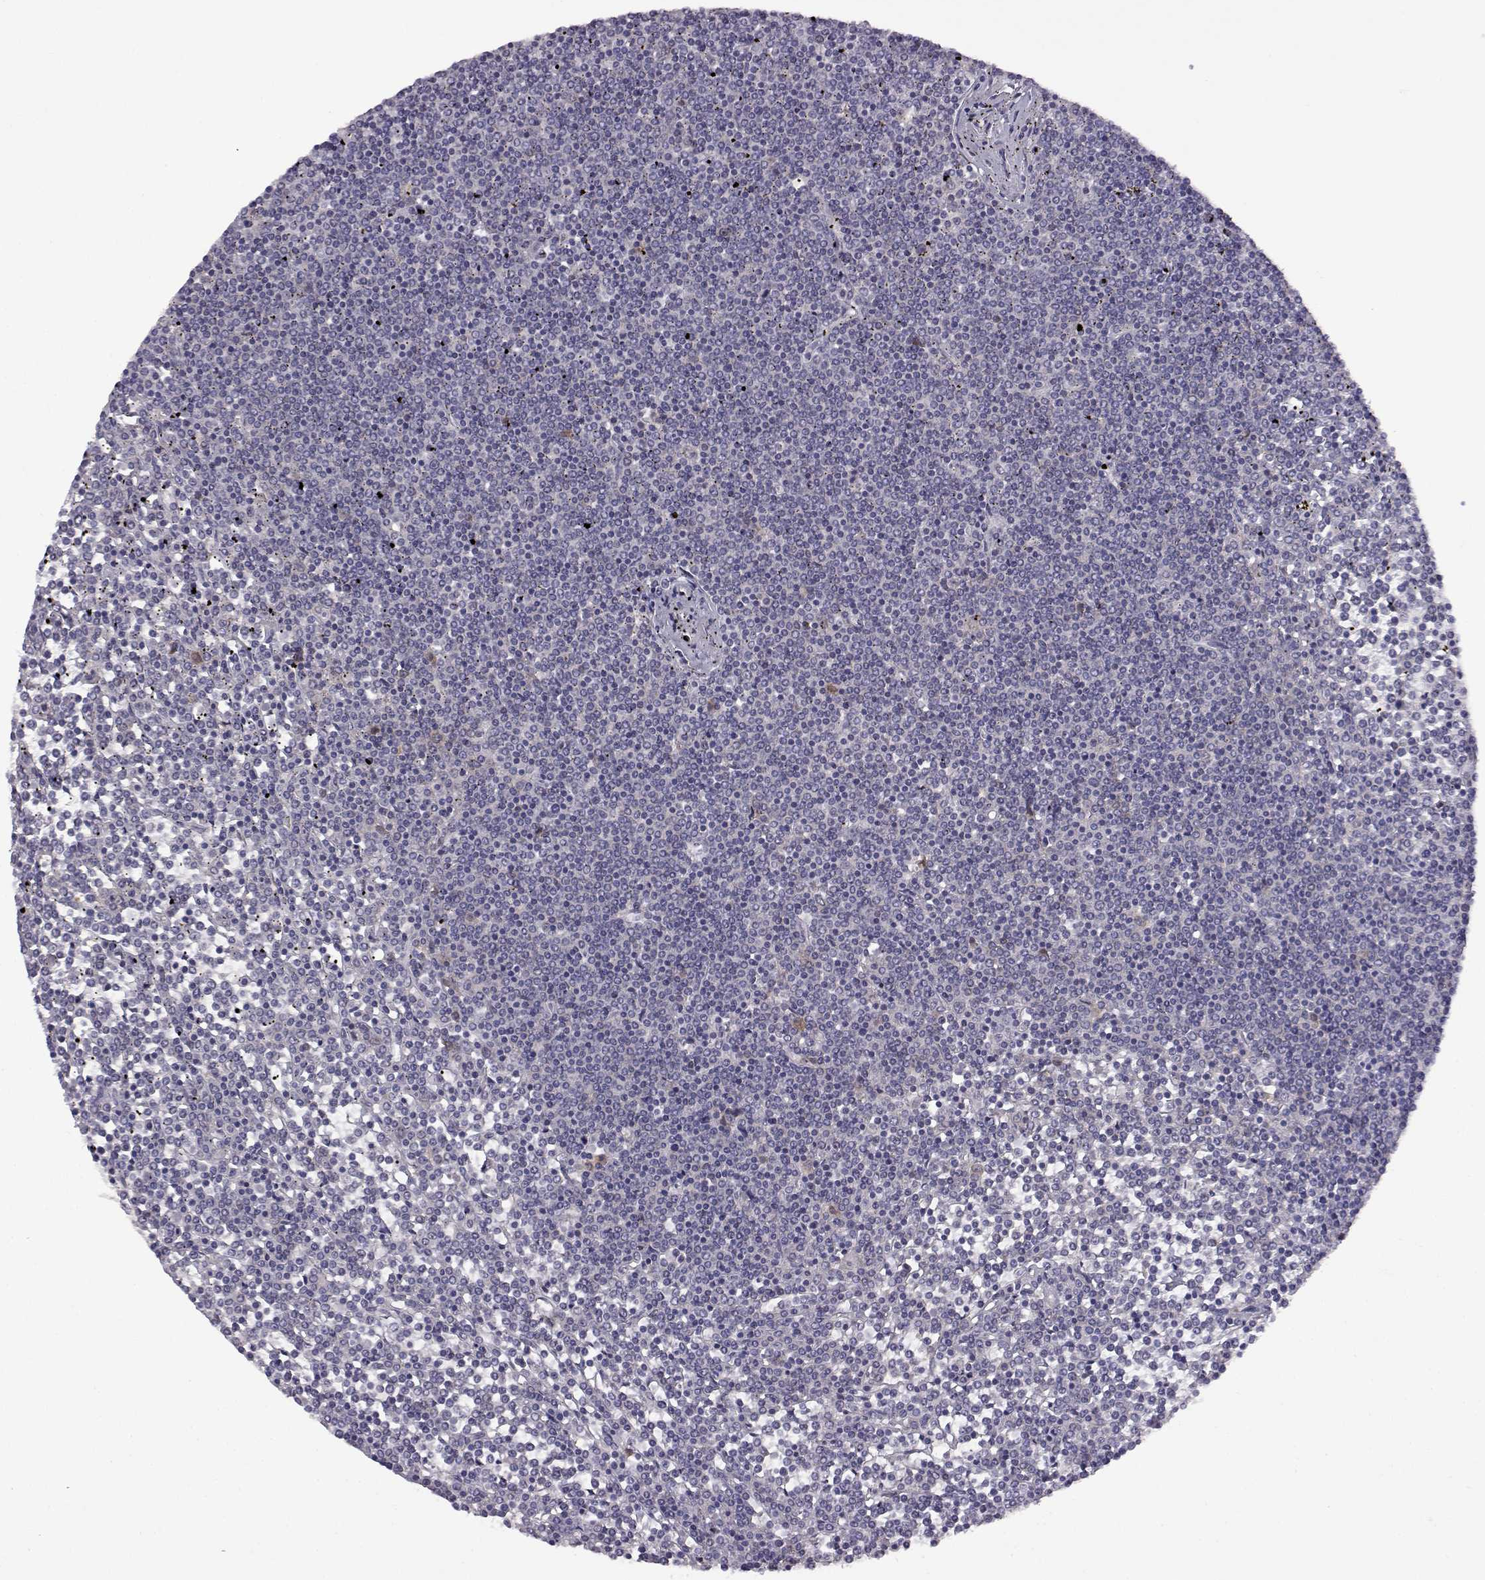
{"staining": {"intensity": "negative", "quantity": "none", "location": "none"}, "tissue": "lymphoma", "cell_type": "Tumor cells", "image_type": "cancer", "snomed": [{"axis": "morphology", "description": "Malignant lymphoma, non-Hodgkin's type, Low grade"}, {"axis": "topography", "description": "Spleen"}], "caption": "Human malignant lymphoma, non-Hodgkin's type (low-grade) stained for a protein using IHC exhibits no staining in tumor cells.", "gene": "VGF", "patient": {"sex": "female", "age": 19}}